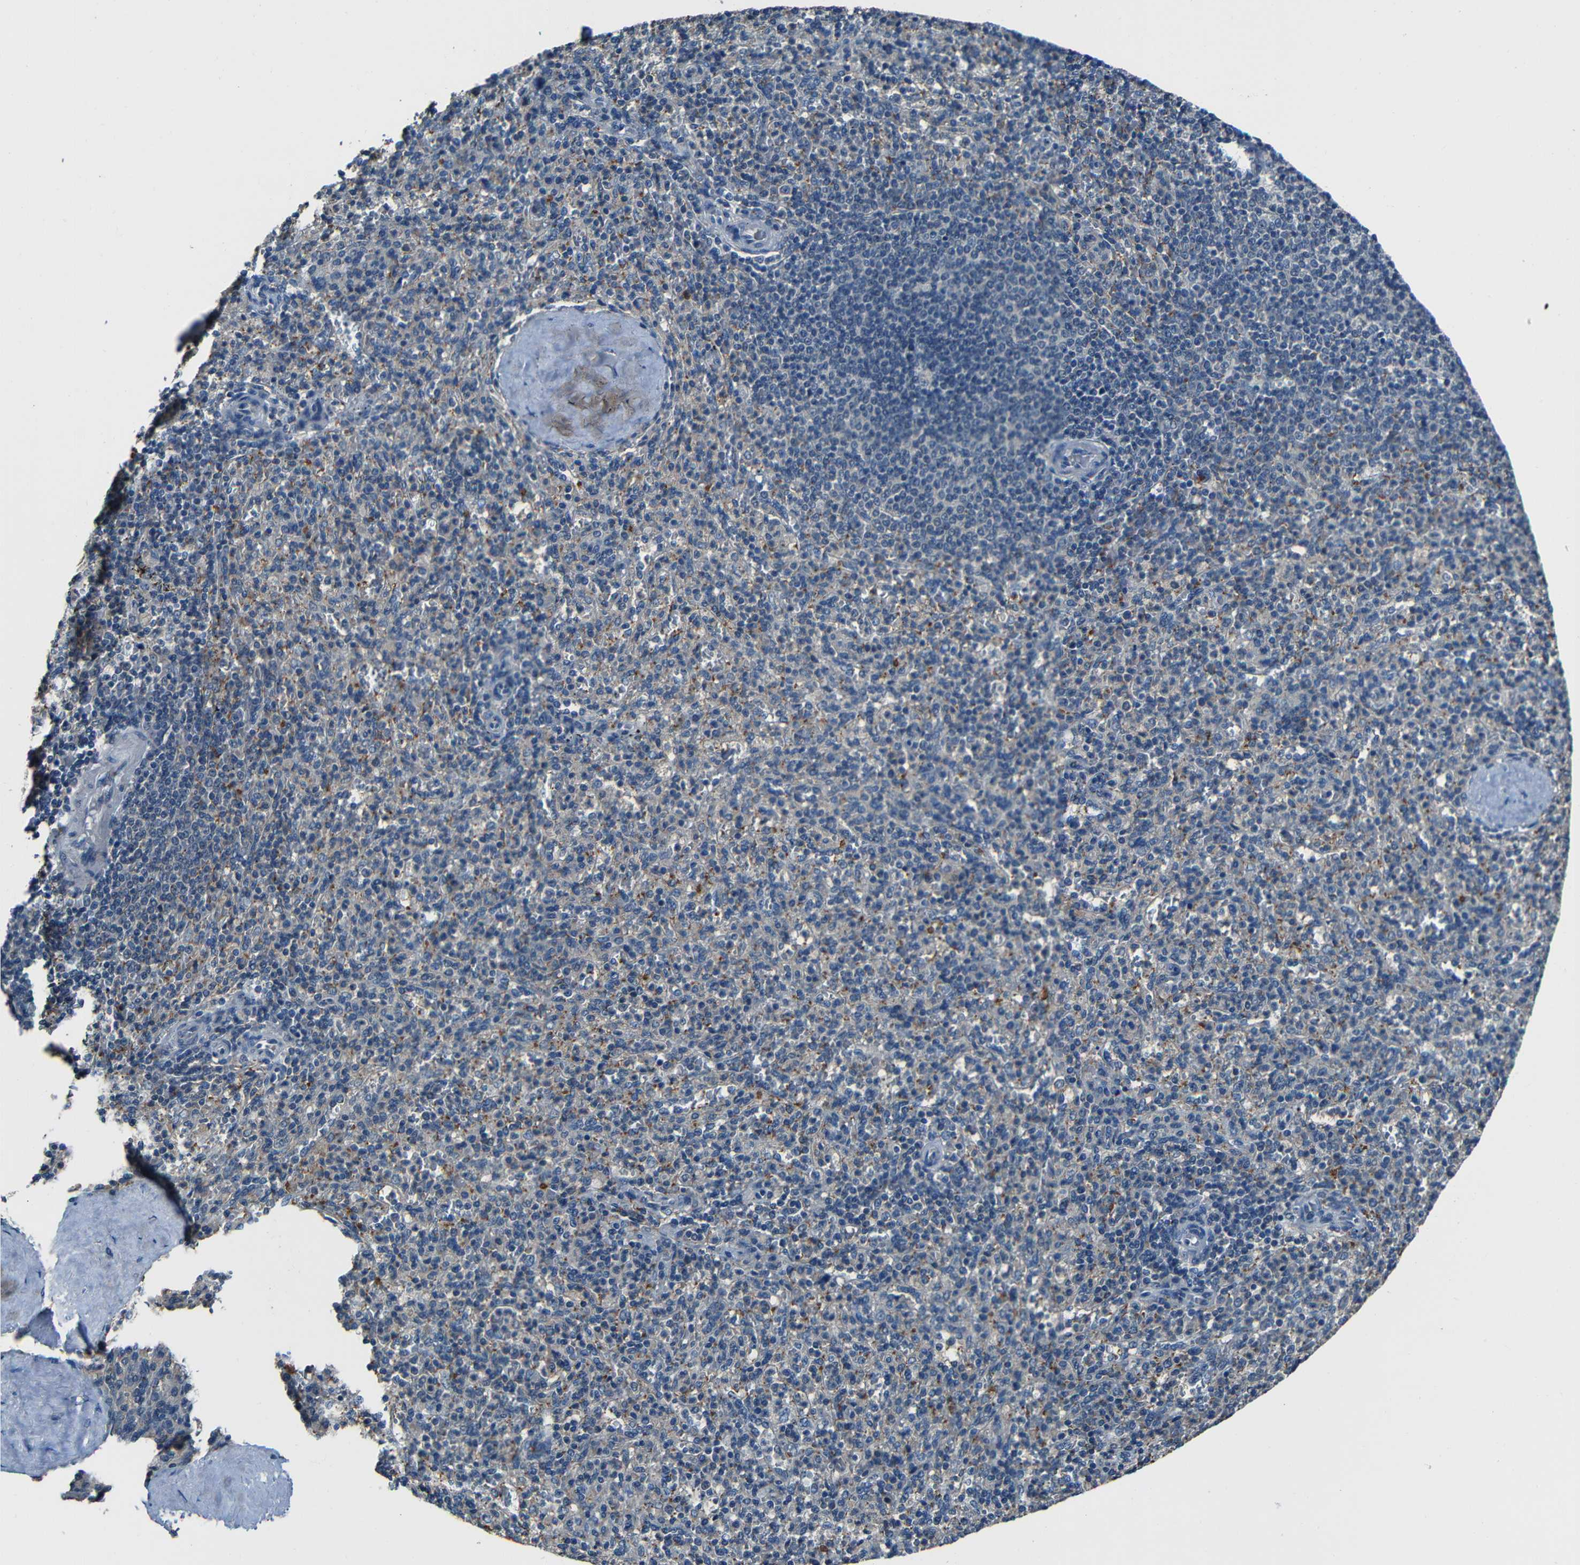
{"staining": {"intensity": "moderate", "quantity": "<25%", "location": "cytoplasmic/membranous"}, "tissue": "spleen", "cell_type": "Cells in red pulp", "image_type": "normal", "snomed": [{"axis": "morphology", "description": "Normal tissue, NOS"}, {"axis": "topography", "description": "Spleen"}], "caption": "Protein positivity by immunohistochemistry (IHC) reveals moderate cytoplasmic/membranous expression in approximately <25% of cells in red pulp in normal spleen.", "gene": "SLA", "patient": {"sex": "male", "age": 36}}